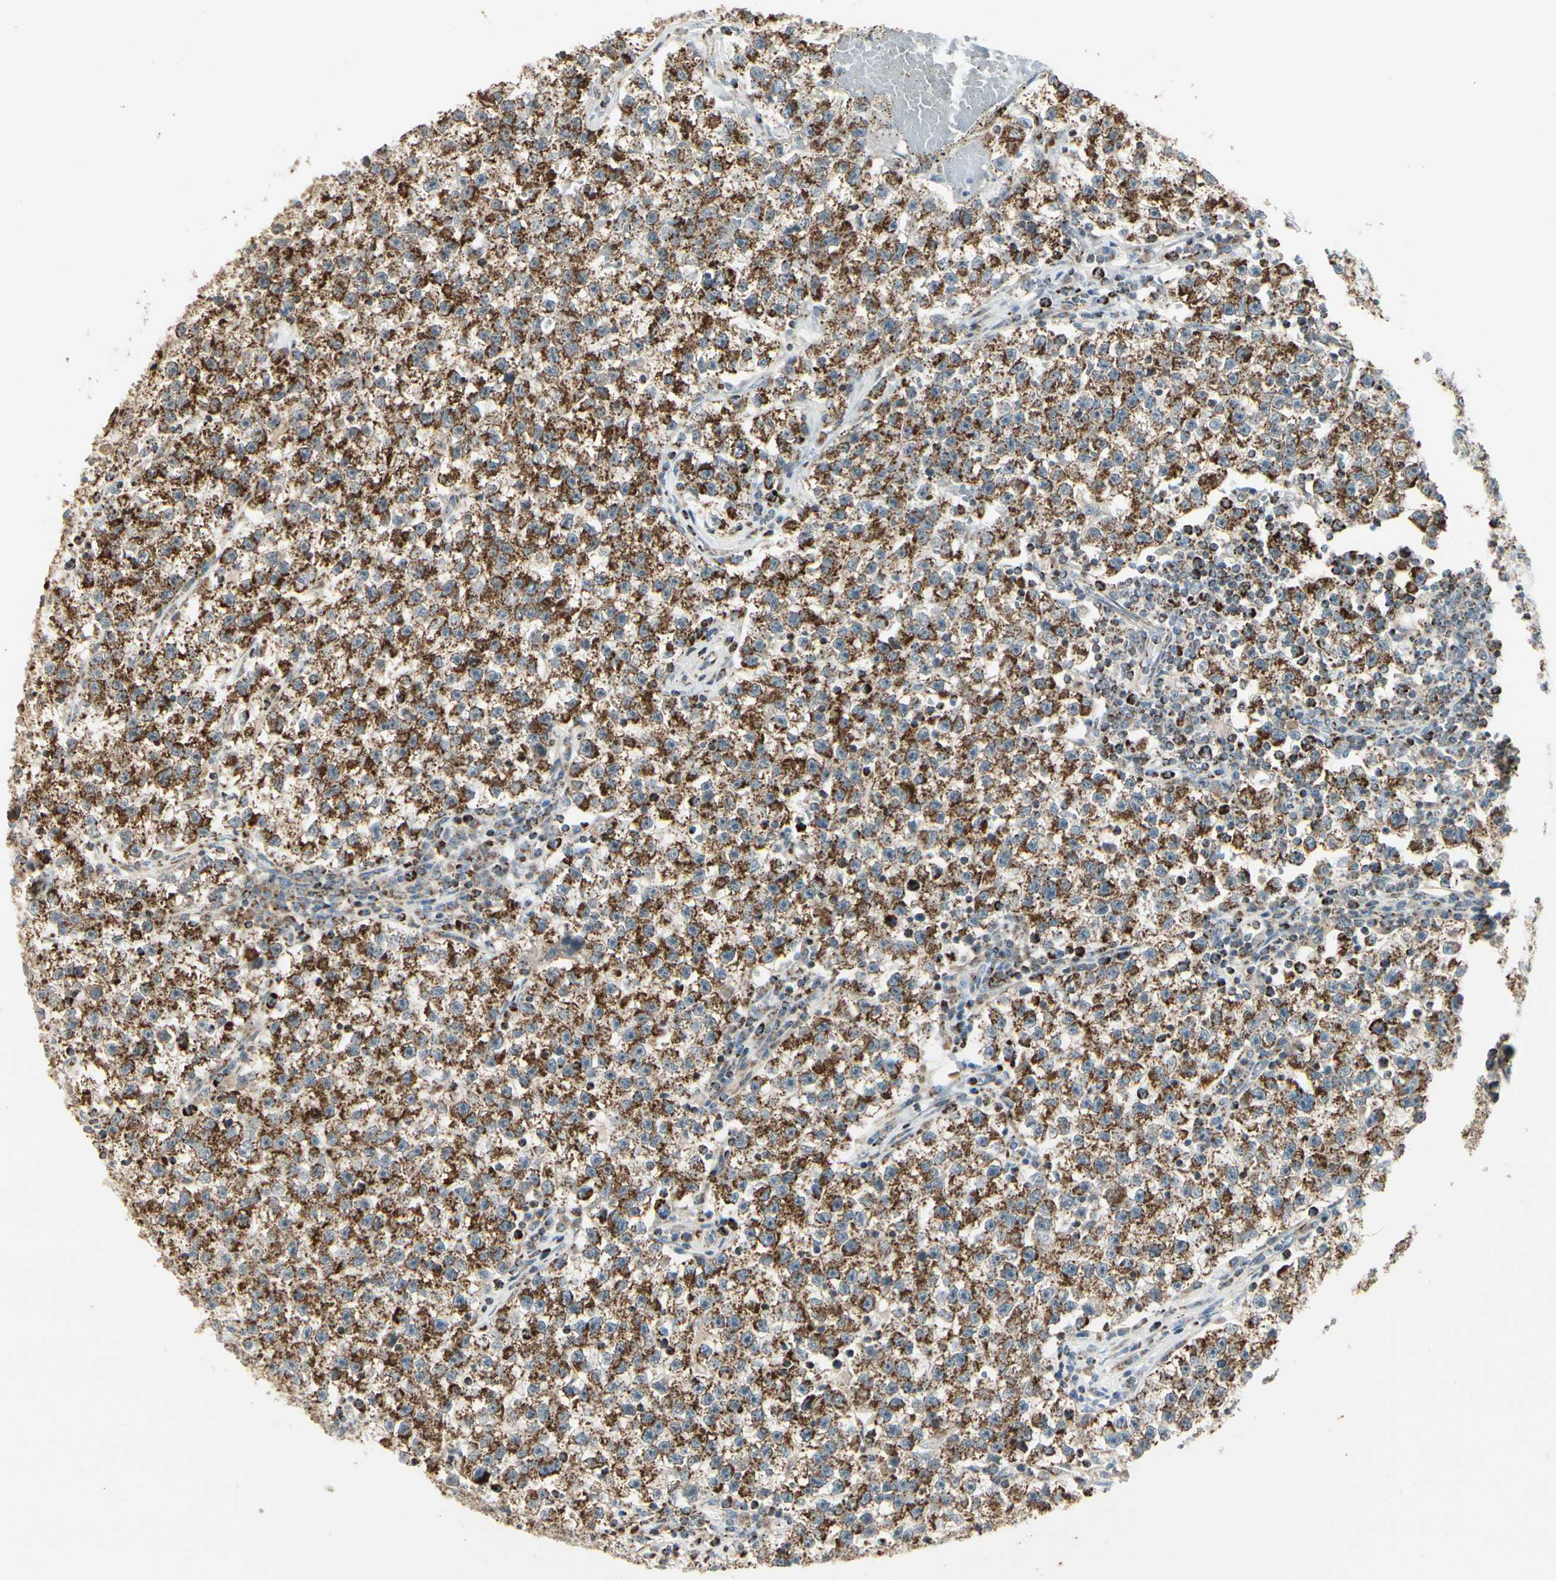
{"staining": {"intensity": "strong", "quantity": ">75%", "location": "cytoplasmic/membranous"}, "tissue": "testis cancer", "cell_type": "Tumor cells", "image_type": "cancer", "snomed": [{"axis": "morphology", "description": "Seminoma, NOS"}, {"axis": "topography", "description": "Testis"}], "caption": "A high-resolution micrograph shows IHC staining of testis cancer, which shows strong cytoplasmic/membranous expression in about >75% of tumor cells. (brown staining indicates protein expression, while blue staining denotes nuclei).", "gene": "ANKS6", "patient": {"sex": "male", "age": 22}}